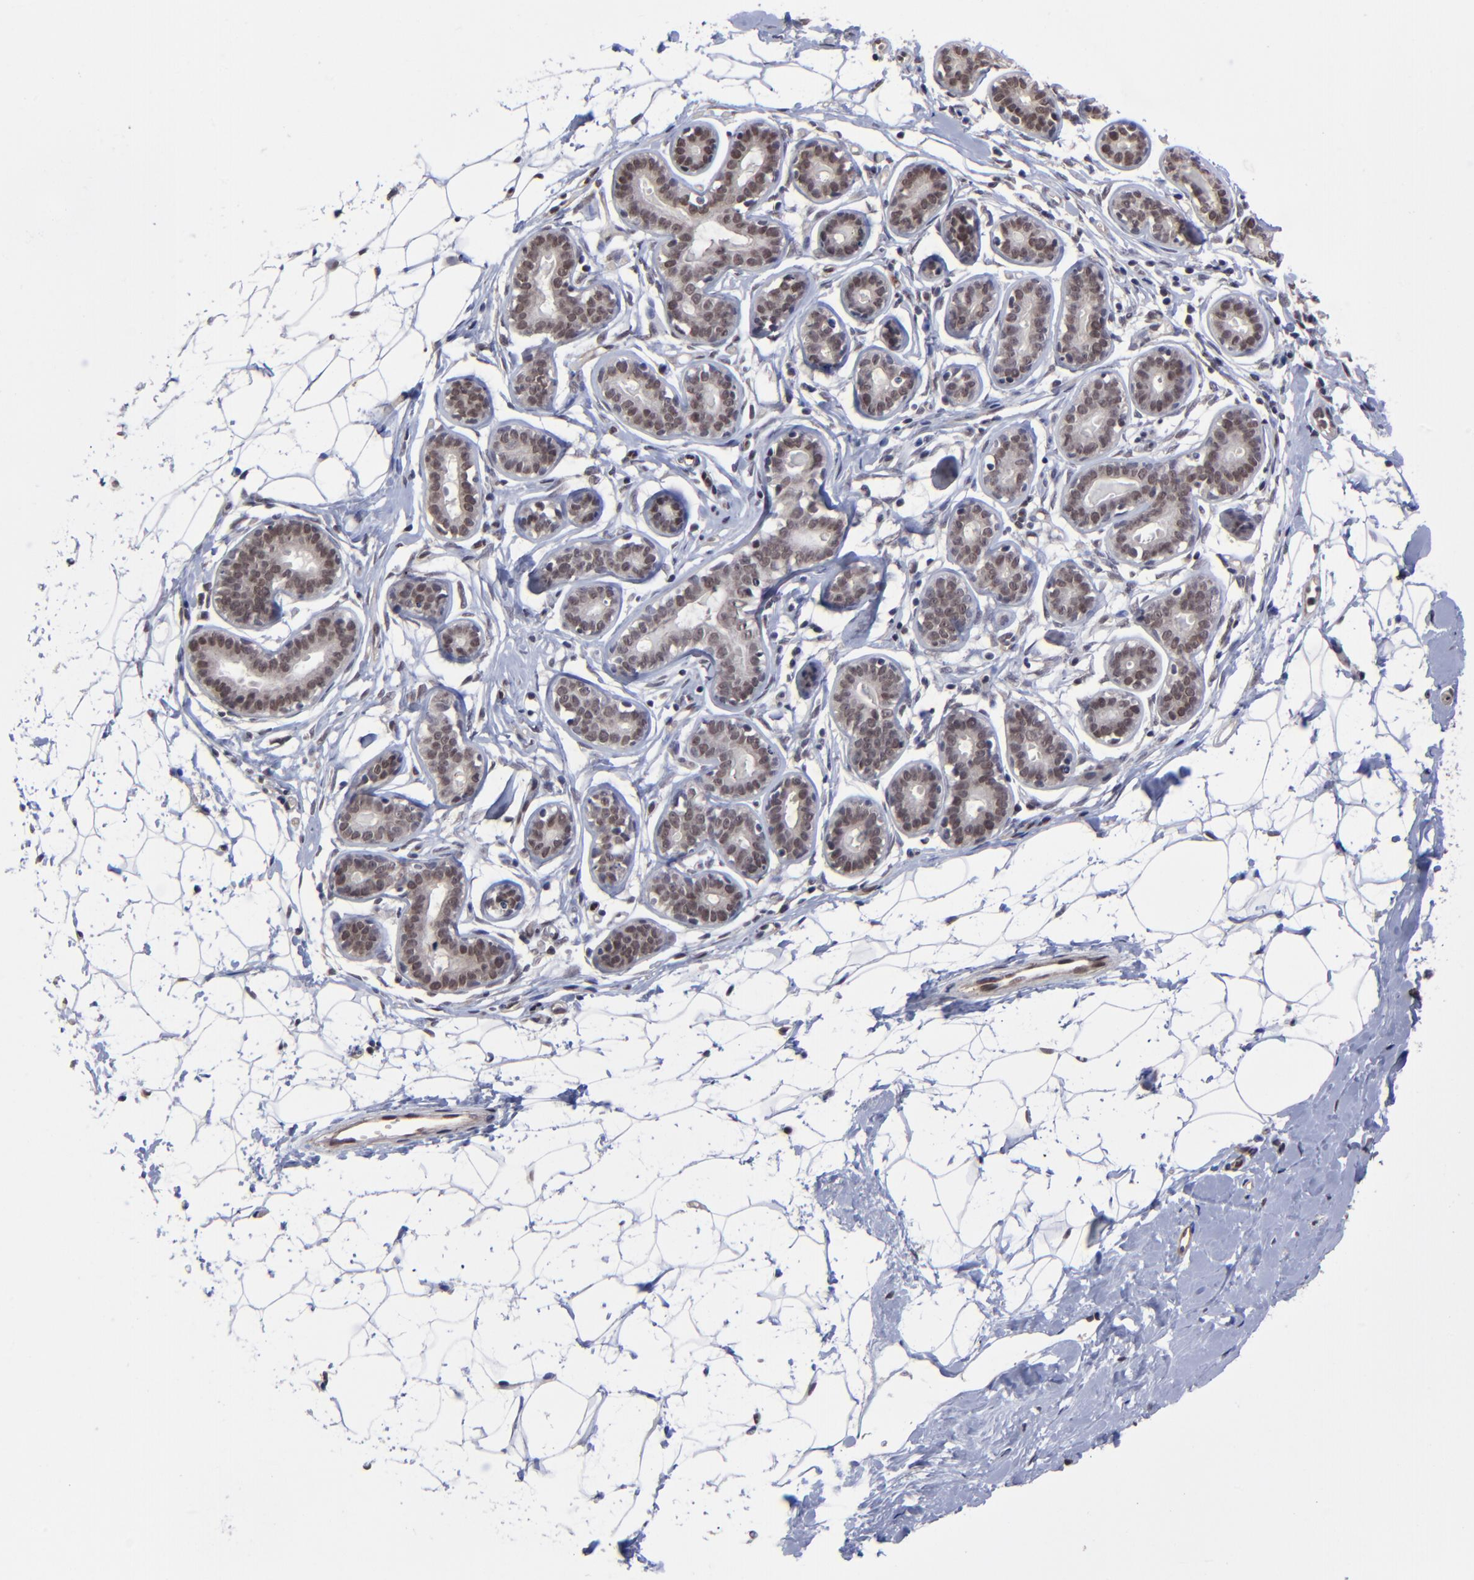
{"staining": {"intensity": "negative", "quantity": "none", "location": "none"}, "tissue": "breast", "cell_type": "Adipocytes", "image_type": "normal", "snomed": [{"axis": "morphology", "description": "Normal tissue, NOS"}, {"axis": "topography", "description": "Breast"}], "caption": "An immunohistochemistry (IHC) histopathology image of benign breast is shown. There is no staining in adipocytes of breast.", "gene": "ZNF419", "patient": {"sex": "female", "age": 22}}